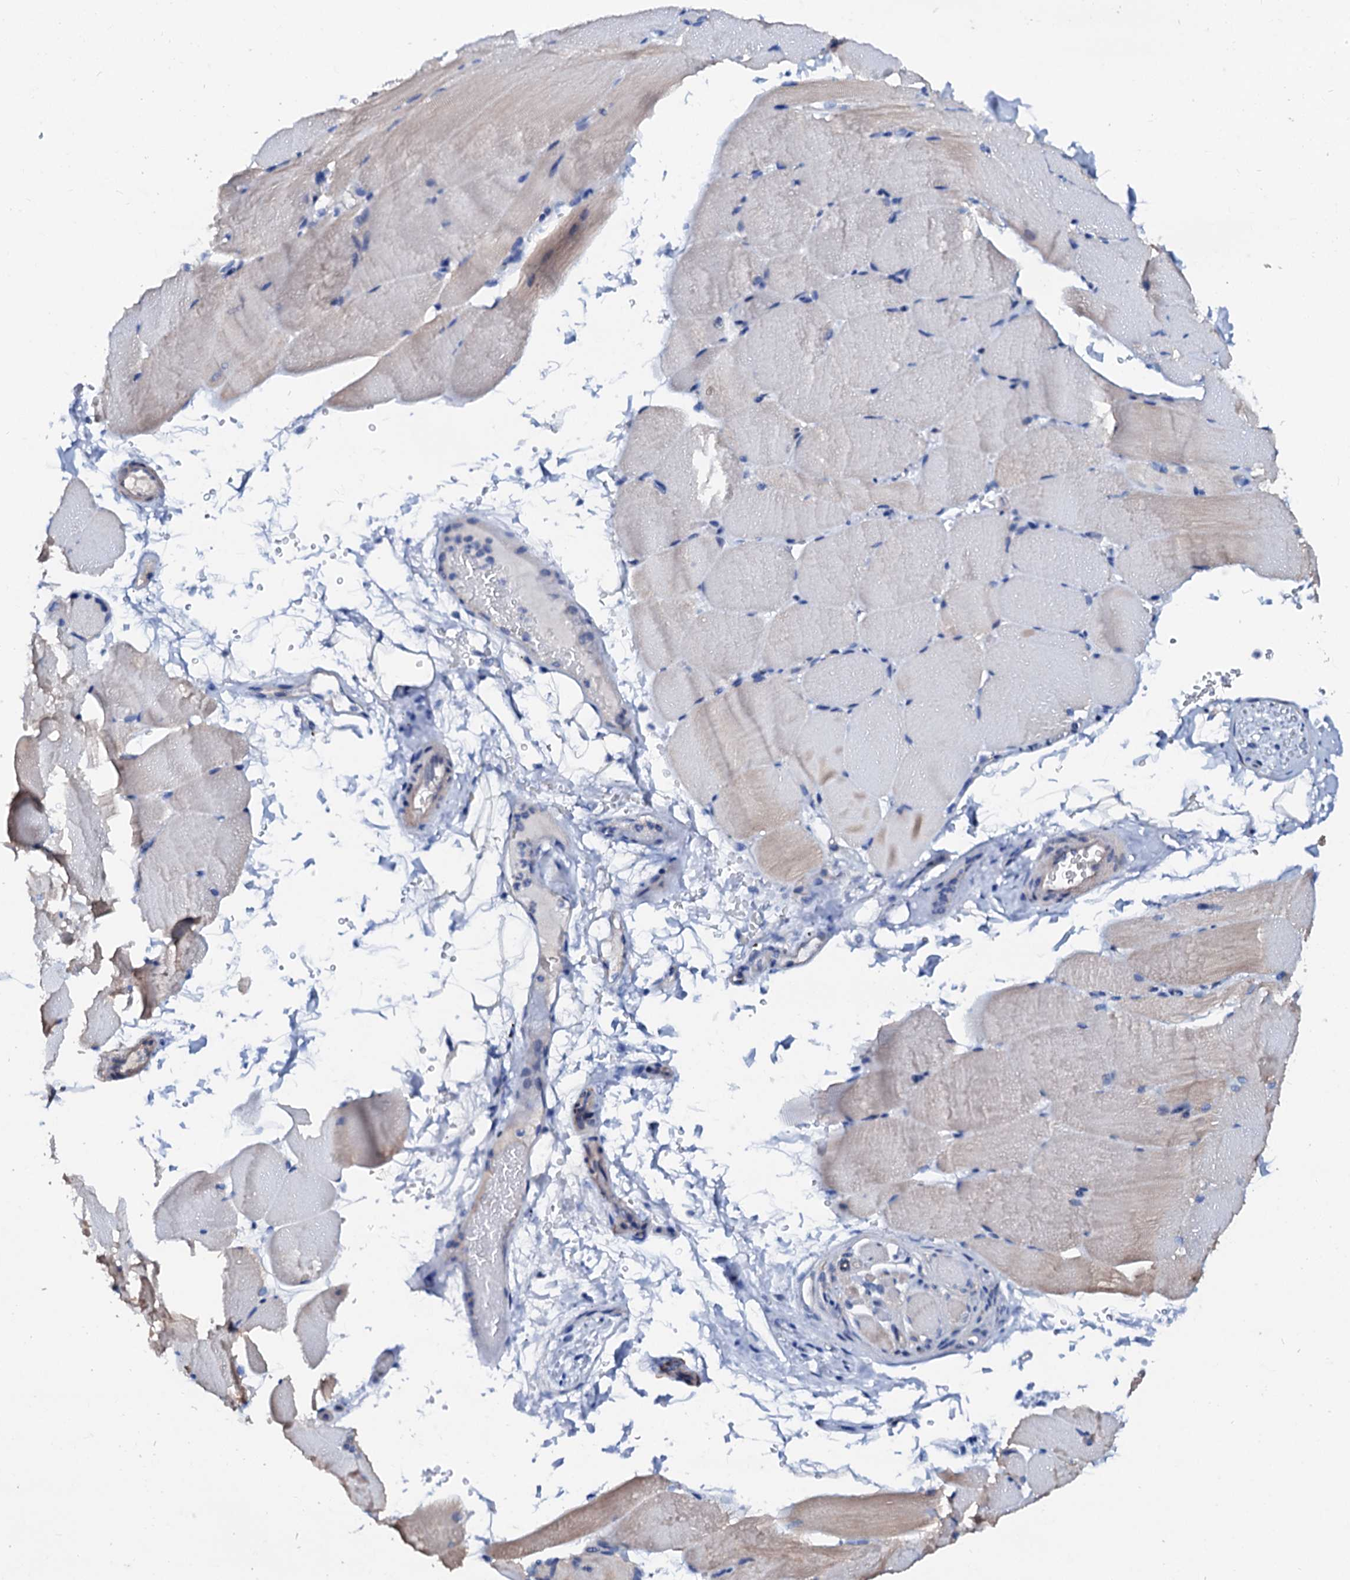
{"staining": {"intensity": "negative", "quantity": "none", "location": "none"}, "tissue": "skeletal muscle", "cell_type": "Myocytes", "image_type": "normal", "snomed": [{"axis": "morphology", "description": "Normal tissue, NOS"}, {"axis": "topography", "description": "Skeletal muscle"}, {"axis": "topography", "description": "Parathyroid gland"}], "caption": "The immunohistochemistry micrograph has no significant staining in myocytes of skeletal muscle. (Stains: DAB IHC with hematoxylin counter stain, Microscopy: brightfield microscopy at high magnification).", "gene": "CSN2", "patient": {"sex": "female", "age": 37}}